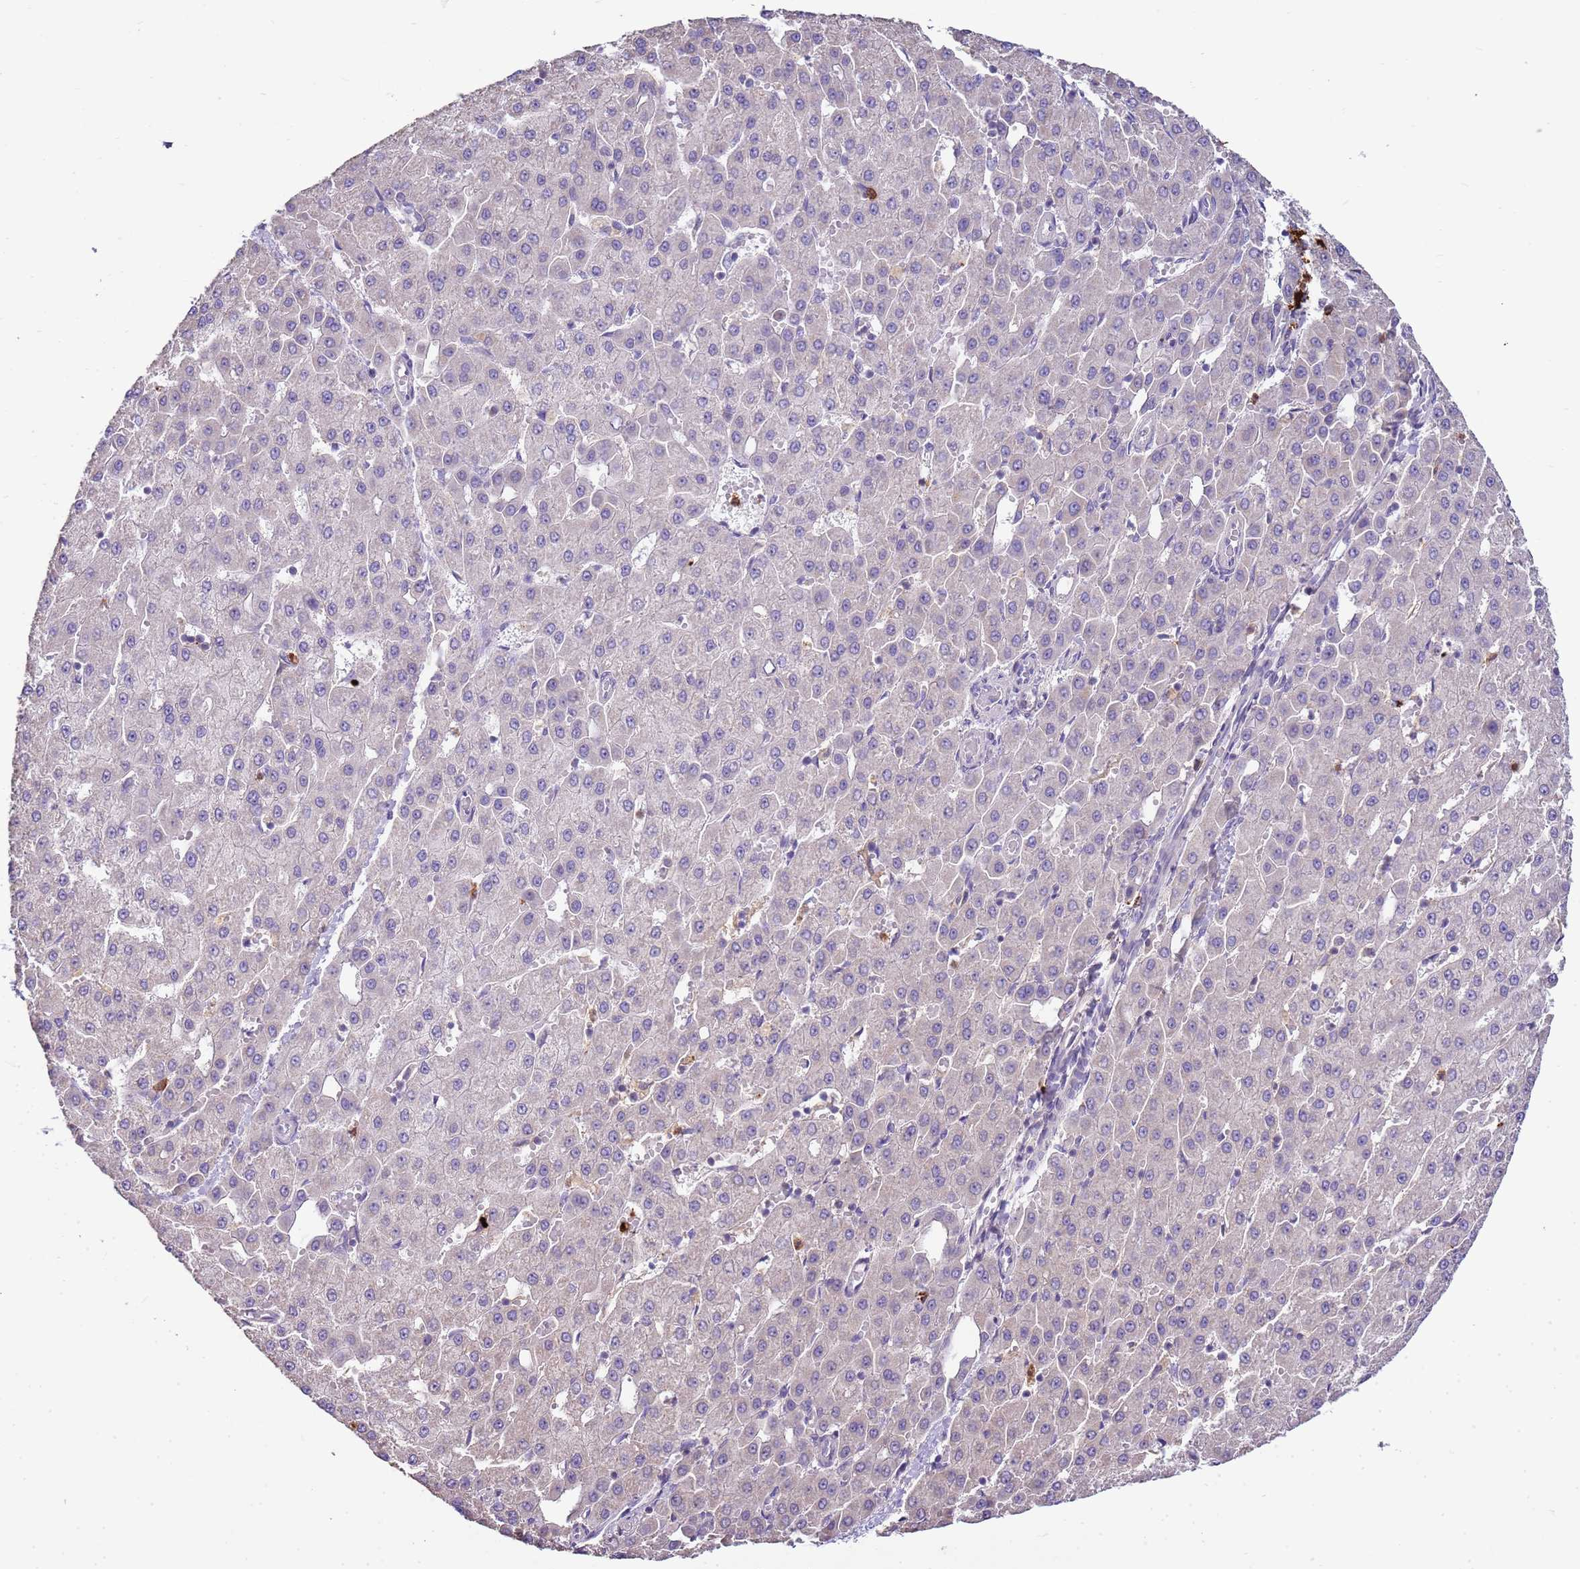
{"staining": {"intensity": "negative", "quantity": "none", "location": "none"}, "tissue": "liver cancer", "cell_type": "Tumor cells", "image_type": "cancer", "snomed": [{"axis": "morphology", "description": "Carcinoma, Hepatocellular, NOS"}, {"axis": "topography", "description": "Liver"}], "caption": "This micrograph is of liver cancer (hepatocellular carcinoma) stained with immunohistochemistry (IHC) to label a protein in brown with the nuclei are counter-stained blue. There is no positivity in tumor cells.", "gene": "IL2RG", "patient": {"sex": "male", "age": 47}}